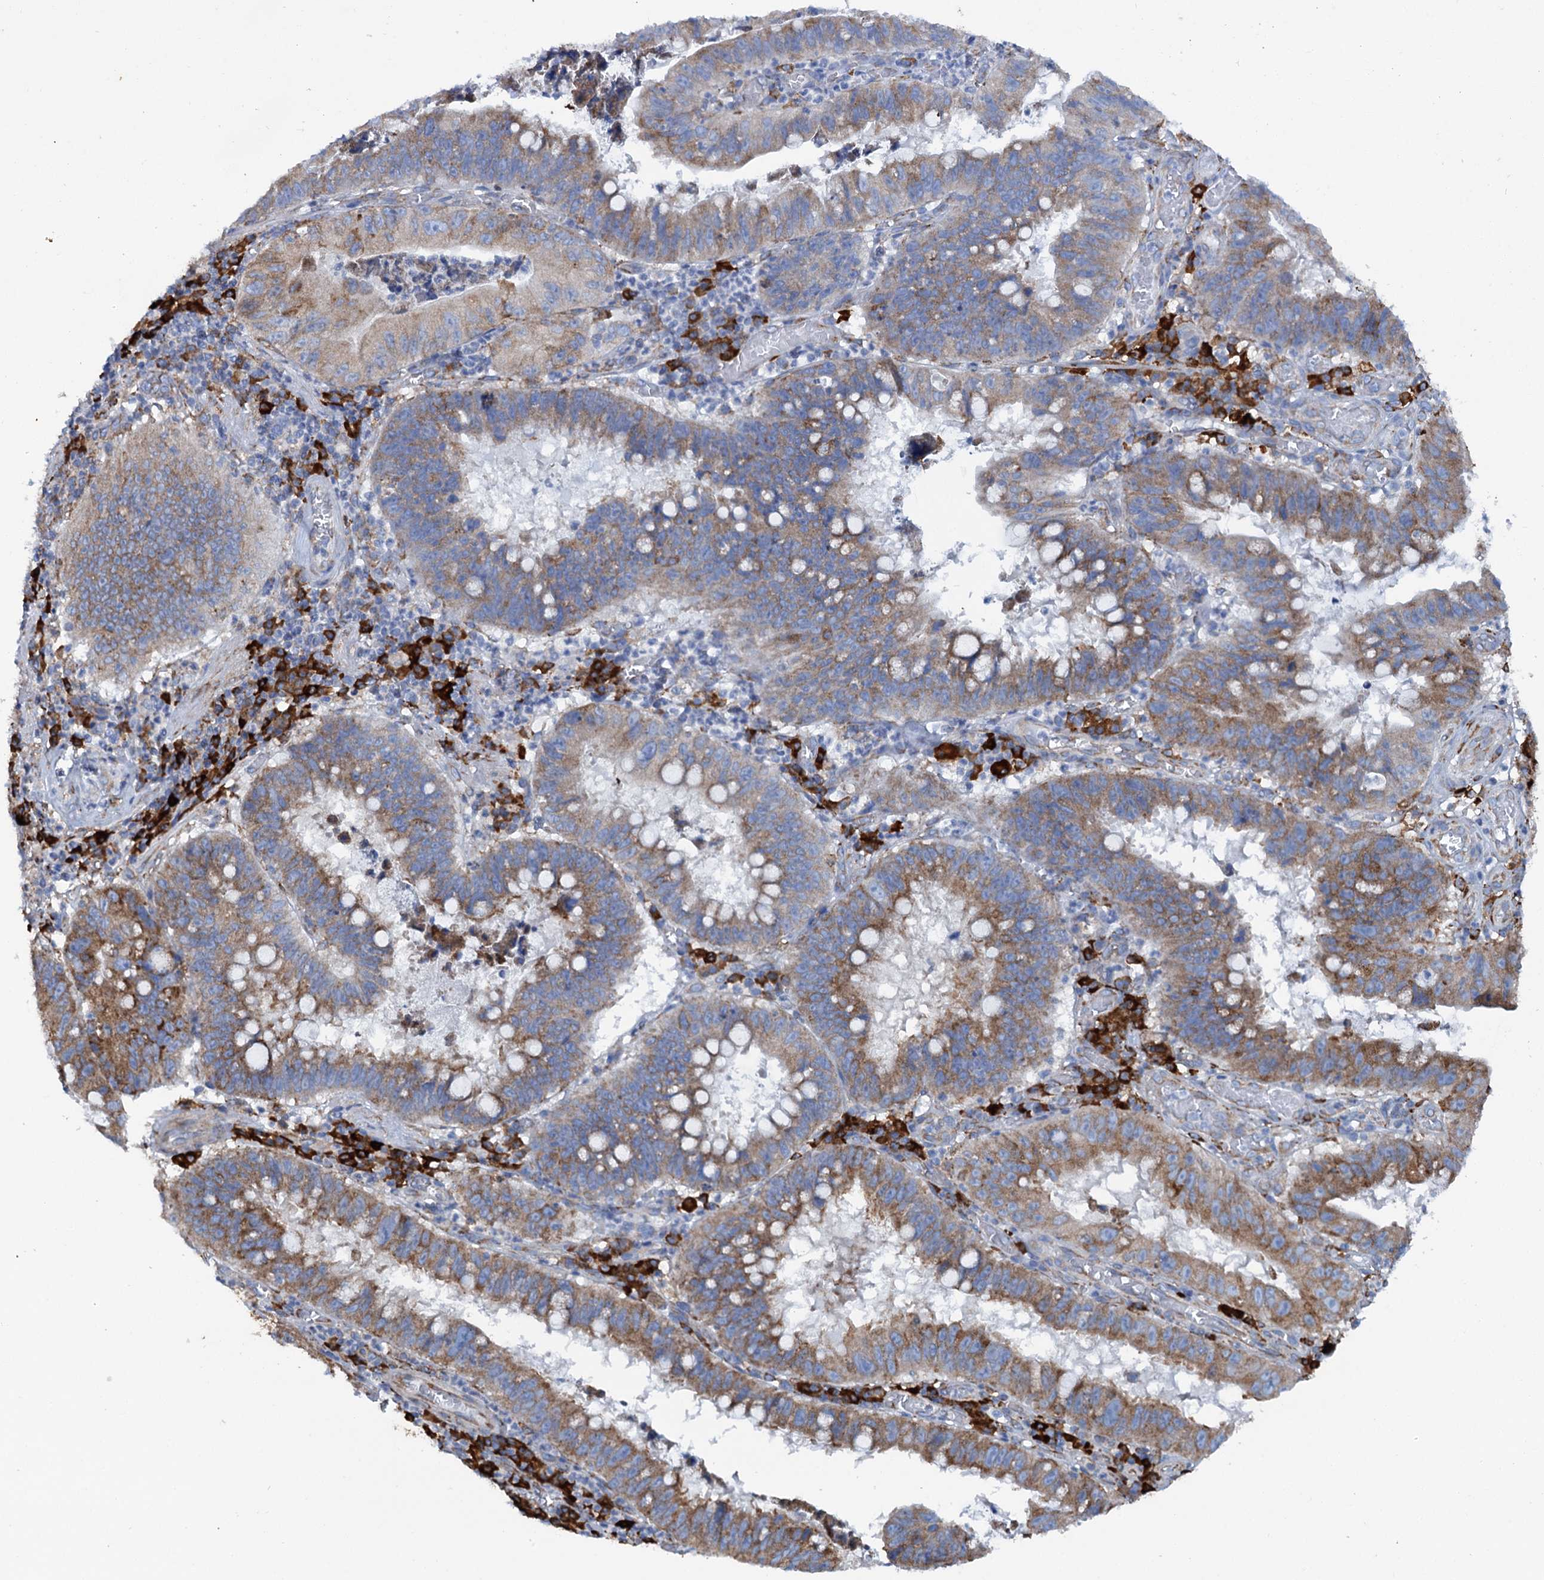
{"staining": {"intensity": "moderate", "quantity": ">75%", "location": "cytoplasmic/membranous"}, "tissue": "stomach cancer", "cell_type": "Tumor cells", "image_type": "cancer", "snomed": [{"axis": "morphology", "description": "Adenocarcinoma, NOS"}, {"axis": "topography", "description": "Stomach"}], "caption": "Immunohistochemical staining of stomach adenocarcinoma displays medium levels of moderate cytoplasmic/membranous expression in approximately >75% of tumor cells.", "gene": "SHE", "patient": {"sex": "male", "age": 59}}